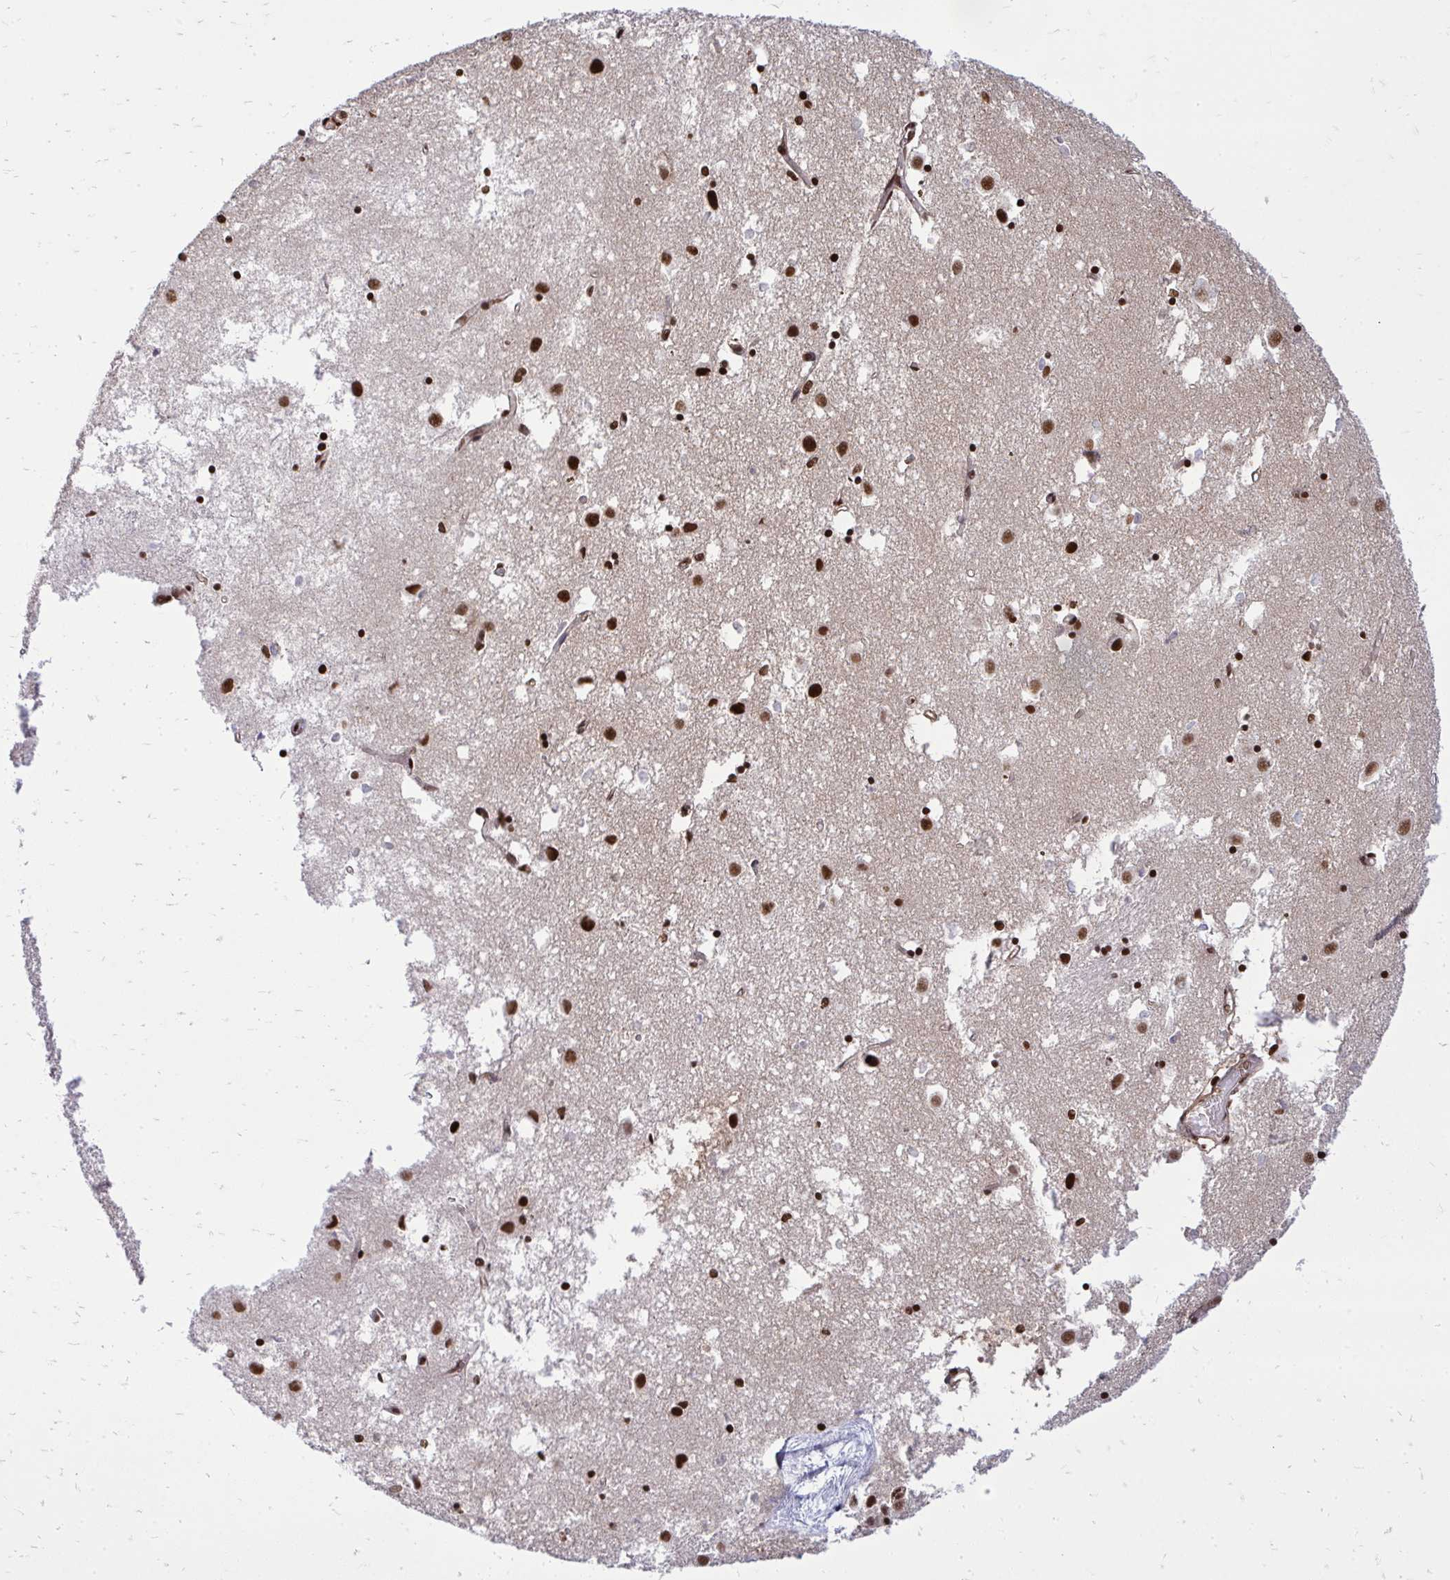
{"staining": {"intensity": "strong", "quantity": ">75%", "location": "nuclear"}, "tissue": "caudate", "cell_type": "Glial cells", "image_type": "normal", "snomed": [{"axis": "morphology", "description": "Normal tissue, NOS"}, {"axis": "topography", "description": "Lateral ventricle wall"}], "caption": "Immunohistochemistry (IHC) staining of benign caudate, which exhibits high levels of strong nuclear positivity in about >75% of glial cells indicating strong nuclear protein positivity. The staining was performed using DAB (brown) for protein detection and nuclei were counterstained in hematoxylin (blue).", "gene": "TBL1Y", "patient": {"sex": "male", "age": 70}}